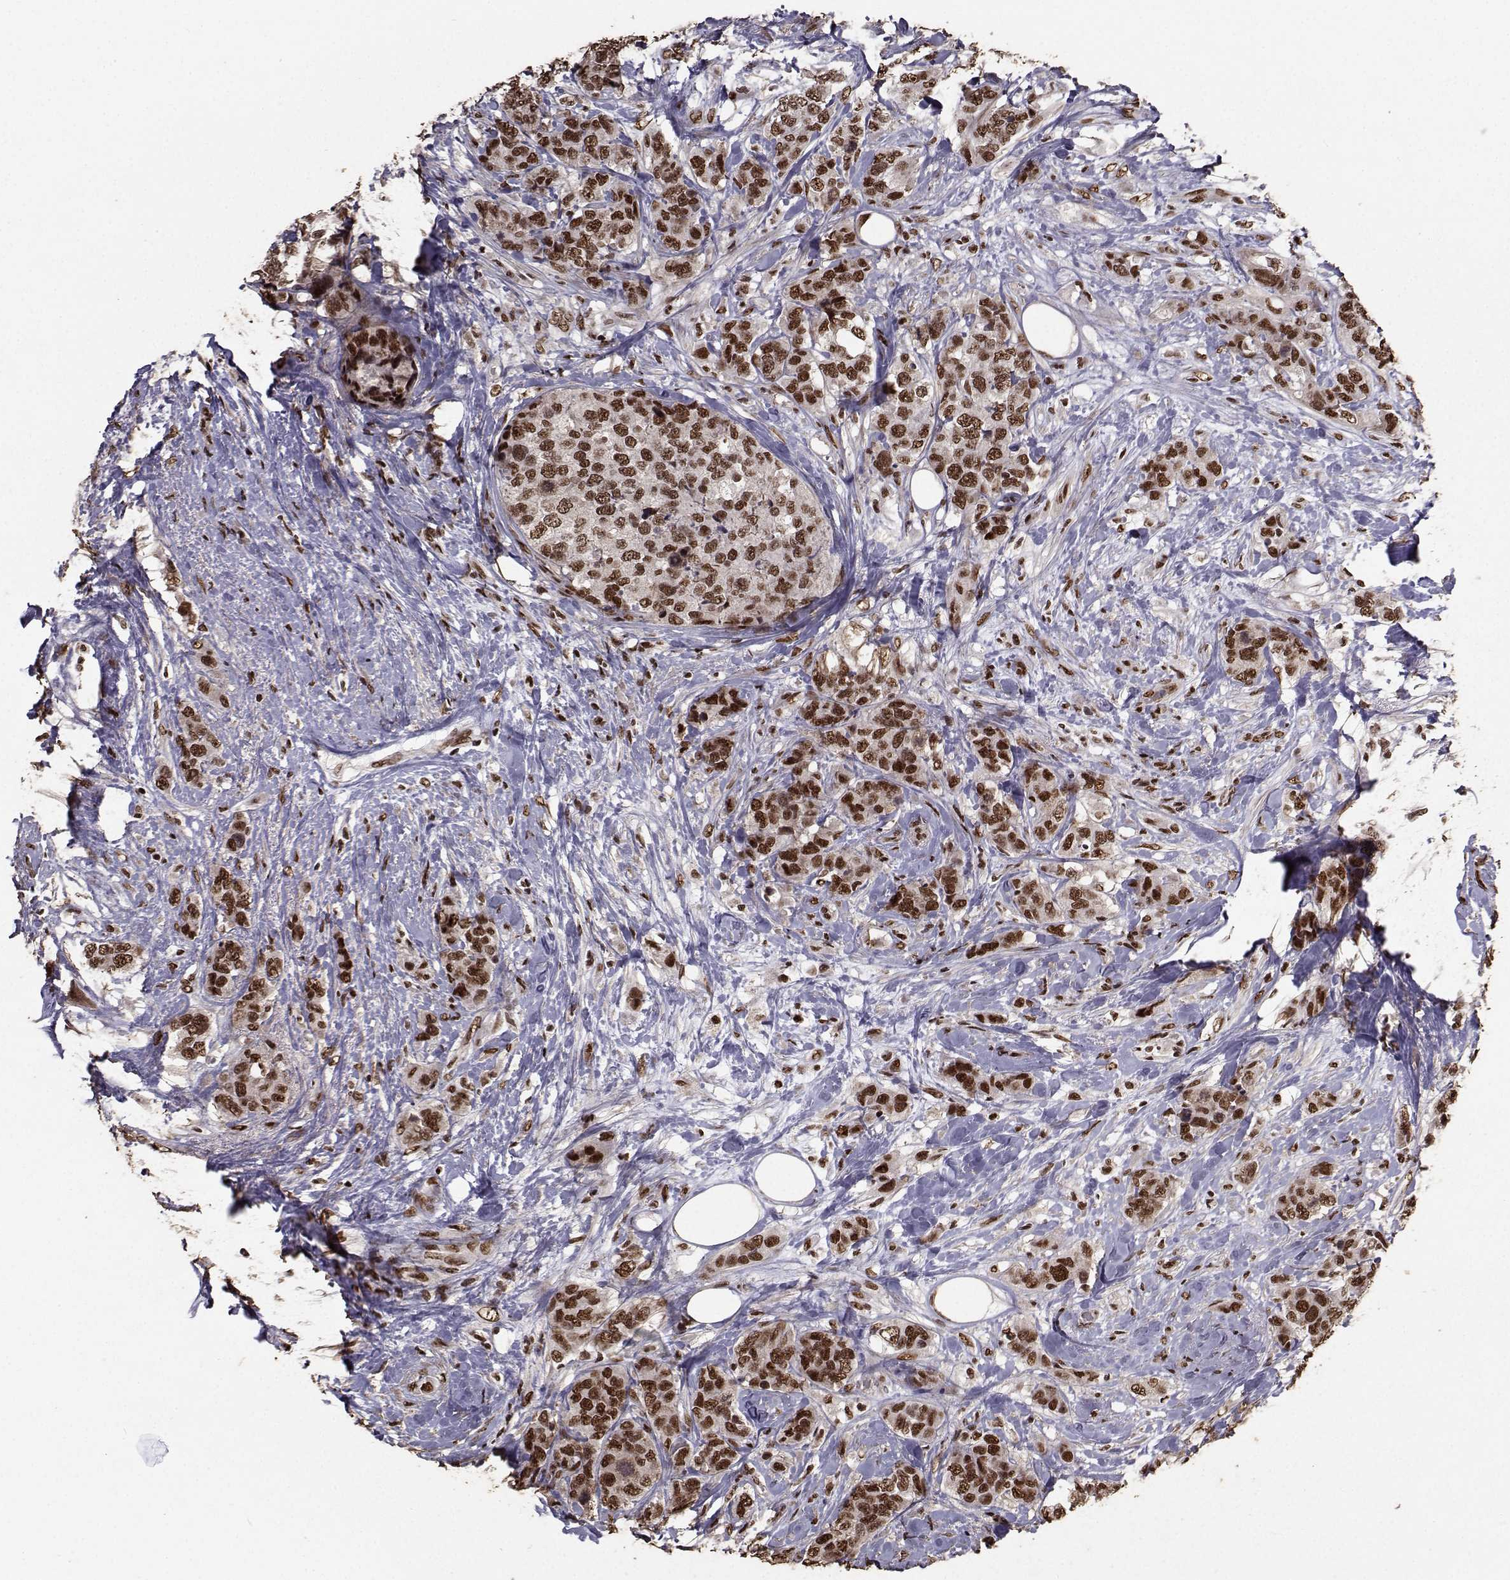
{"staining": {"intensity": "strong", "quantity": ">75%", "location": "cytoplasmic/membranous,nuclear"}, "tissue": "breast cancer", "cell_type": "Tumor cells", "image_type": "cancer", "snomed": [{"axis": "morphology", "description": "Lobular carcinoma"}, {"axis": "topography", "description": "Breast"}], "caption": "Human lobular carcinoma (breast) stained for a protein (brown) demonstrates strong cytoplasmic/membranous and nuclear positive positivity in about >75% of tumor cells.", "gene": "SF1", "patient": {"sex": "female", "age": 59}}